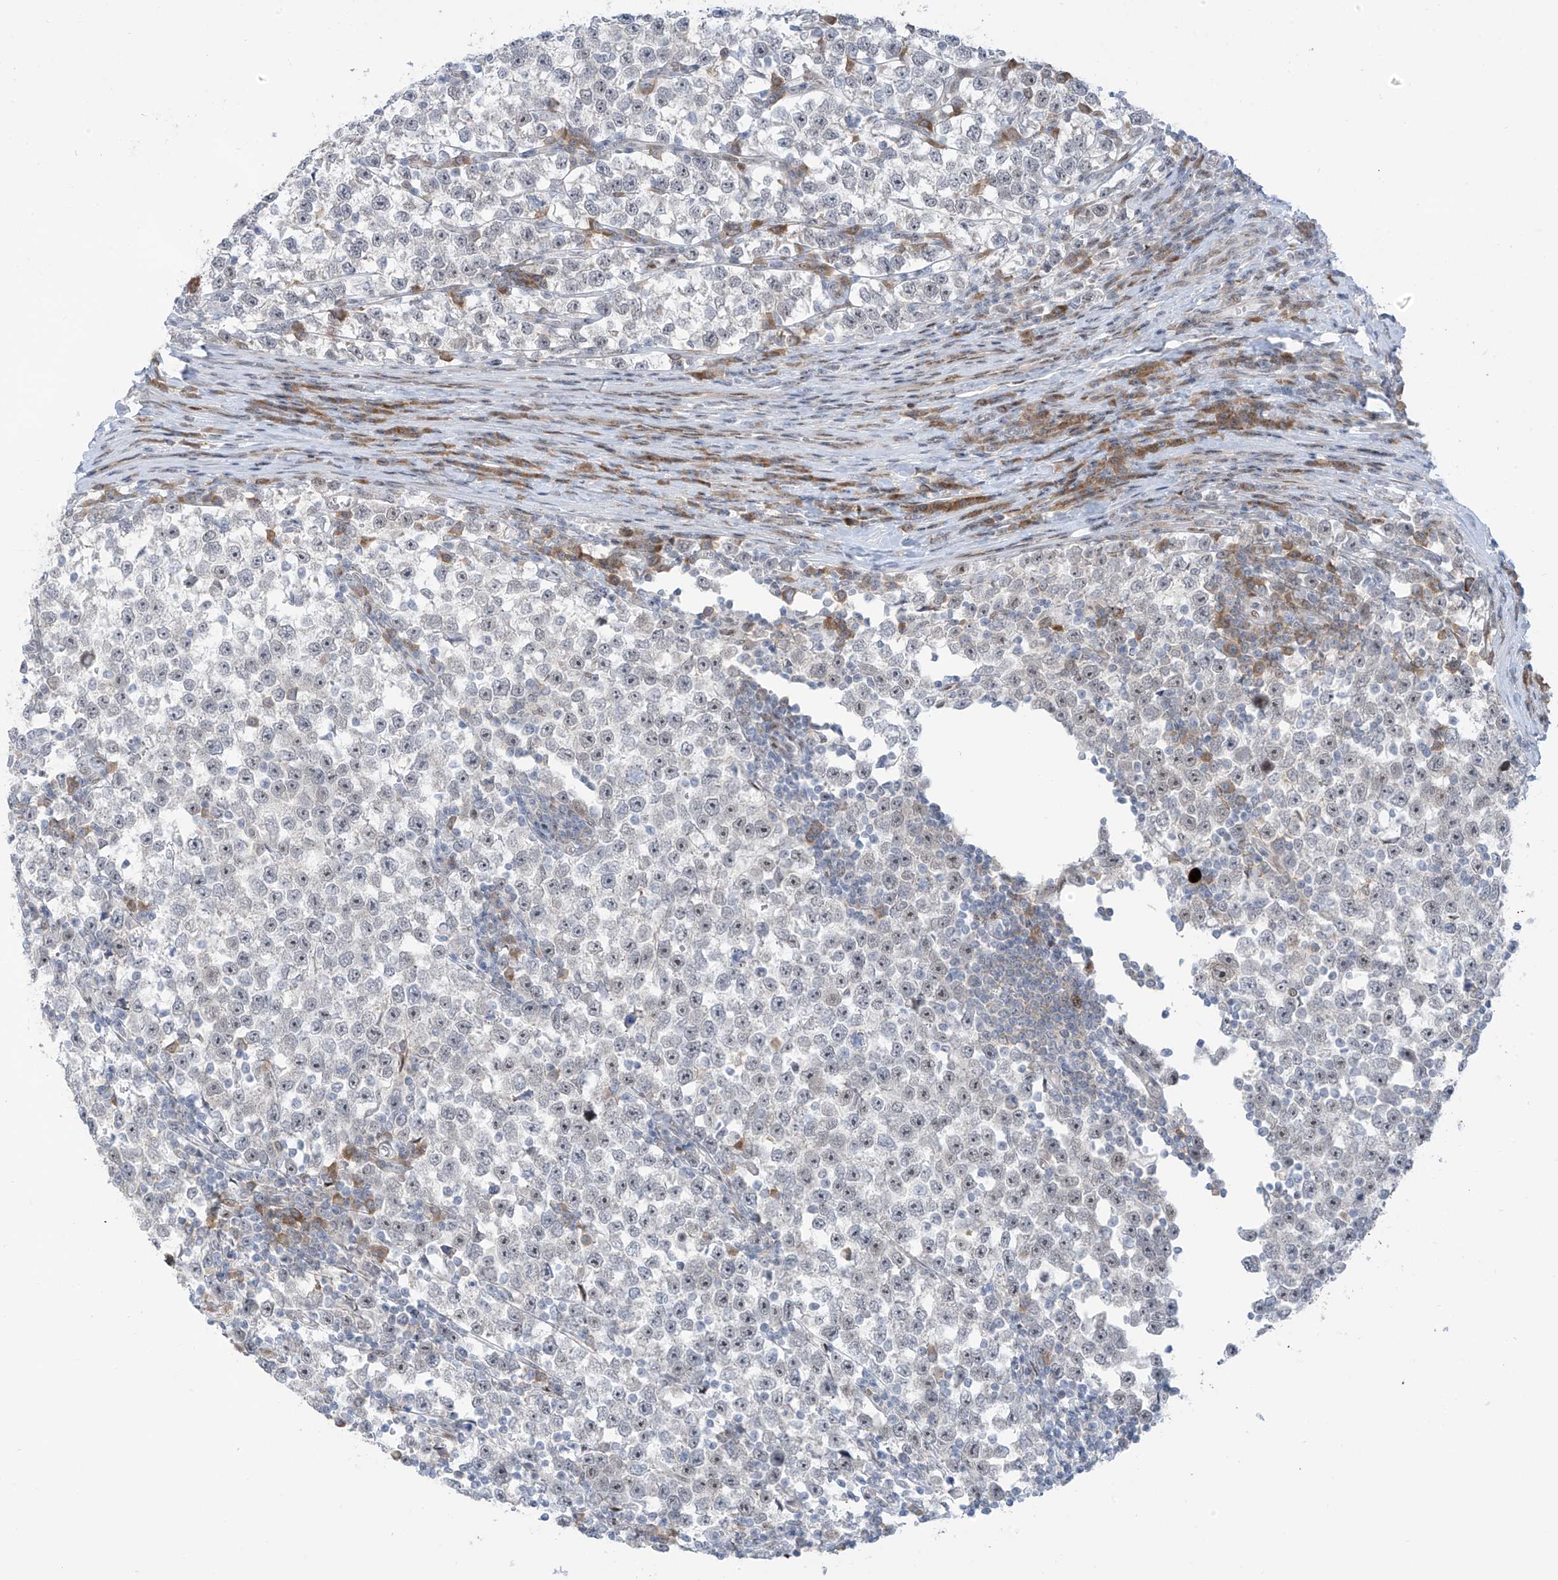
{"staining": {"intensity": "negative", "quantity": "none", "location": "none"}, "tissue": "testis cancer", "cell_type": "Tumor cells", "image_type": "cancer", "snomed": [{"axis": "morphology", "description": "Normal tissue, NOS"}, {"axis": "morphology", "description": "Seminoma, NOS"}, {"axis": "topography", "description": "Testis"}], "caption": "The micrograph displays no staining of tumor cells in seminoma (testis). Brightfield microscopy of immunohistochemistry (IHC) stained with DAB (brown) and hematoxylin (blue), captured at high magnification.", "gene": "LIN9", "patient": {"sex": "male", "age": 43}}